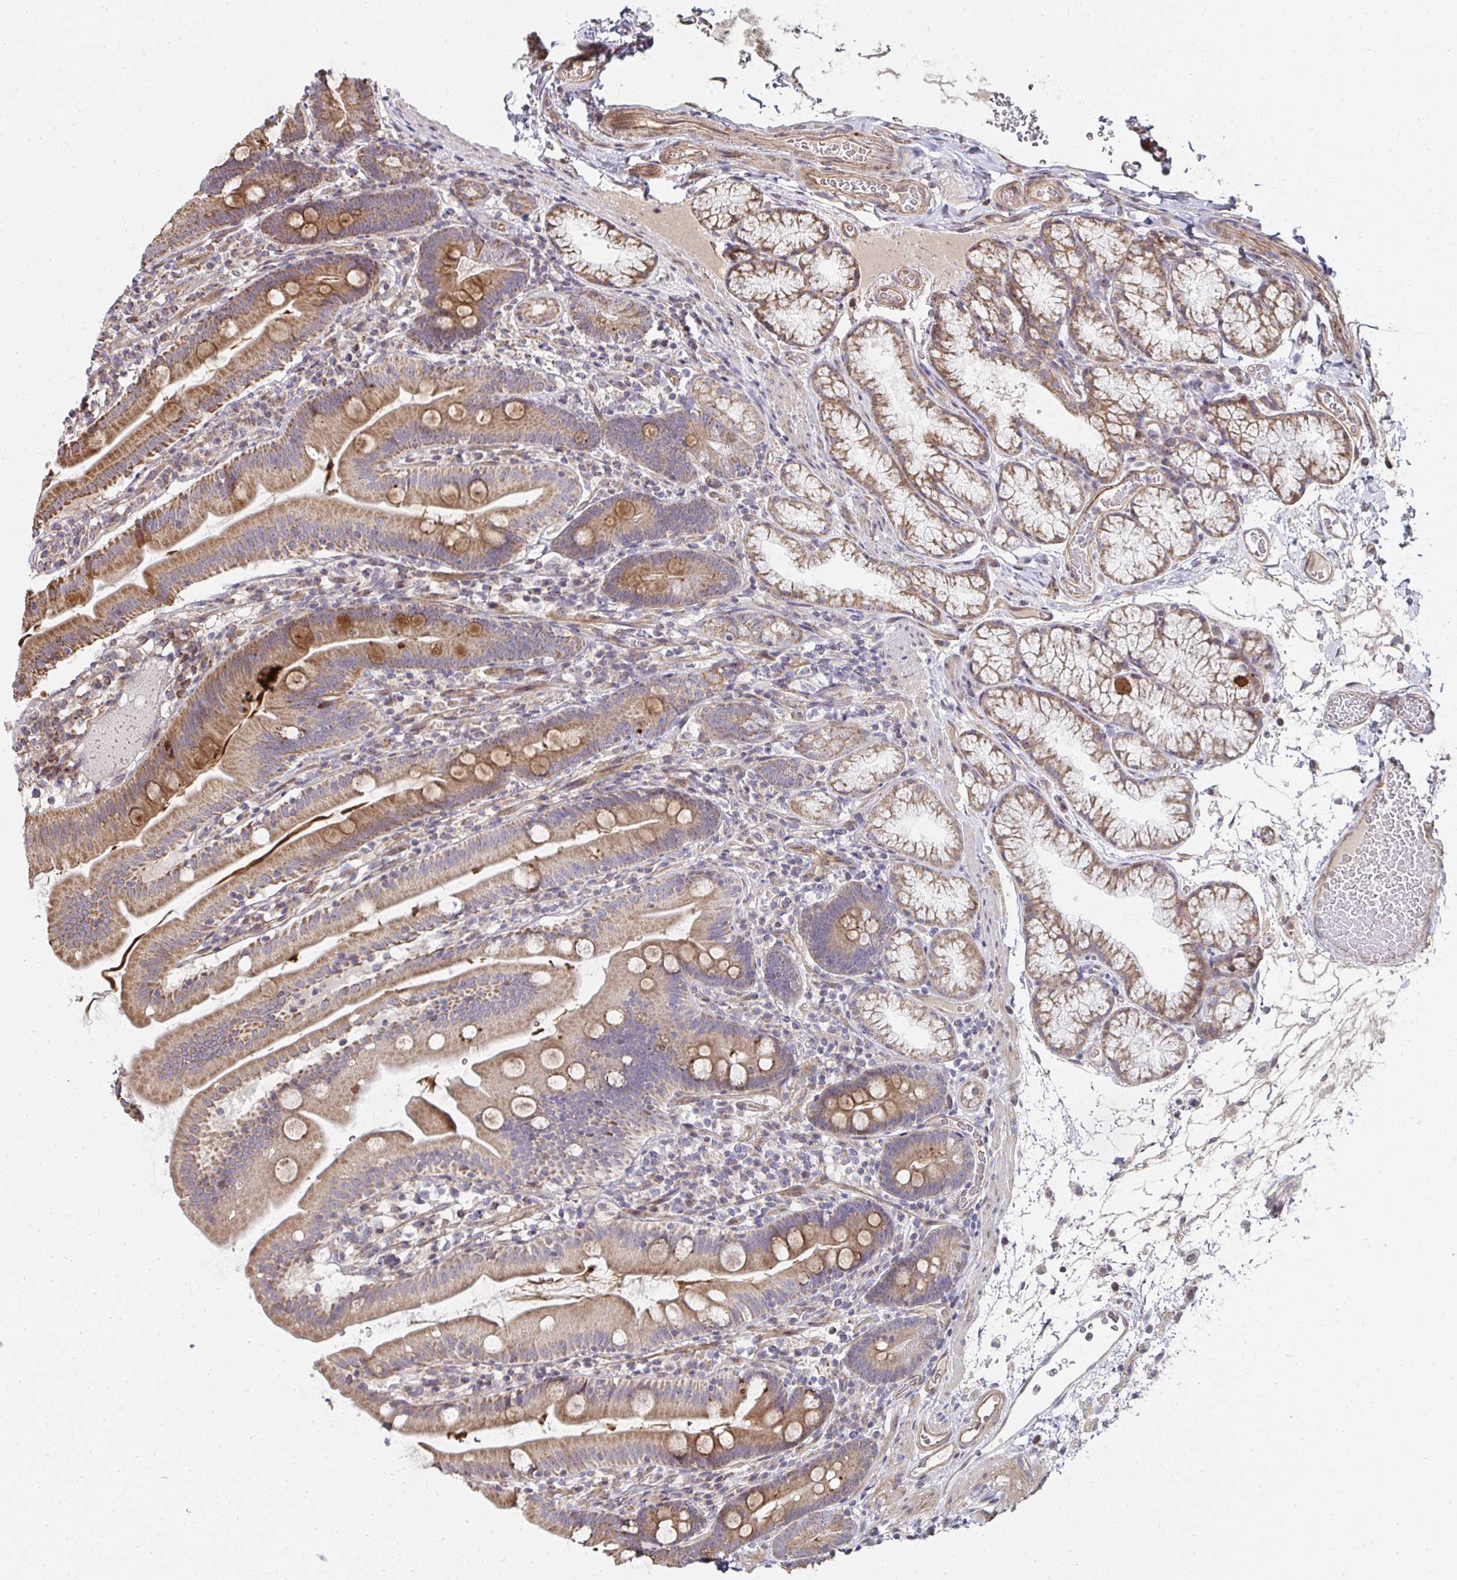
{"staining": {"intensity": "moderate", "quantity": ">75%", "location": "cytoplasmic/membranous"}, "tissue": "duodenum", "cell_type": "Glandular cells", "image_type": "normal", "snomed": [{"axis": "morphology", "description": "Normal tissue, NOS"}, {"axis": "topography", "description": "Duodenum"}], "caption": "Immunohistochemistry (IHC) staining of normal duodenum, which displays medium levels of moderate cytoplasmic/membranous expression in approximately >75% of glandular cells indicating moderate cytoplasmic/membranous protein expression. The staining was performed using DAB (brown) for protein detection and nuclei were counterstained in hematoxylin (blue).", "gene": "AGTPBP1", "patient": {"sex": "female", "age": 67}}